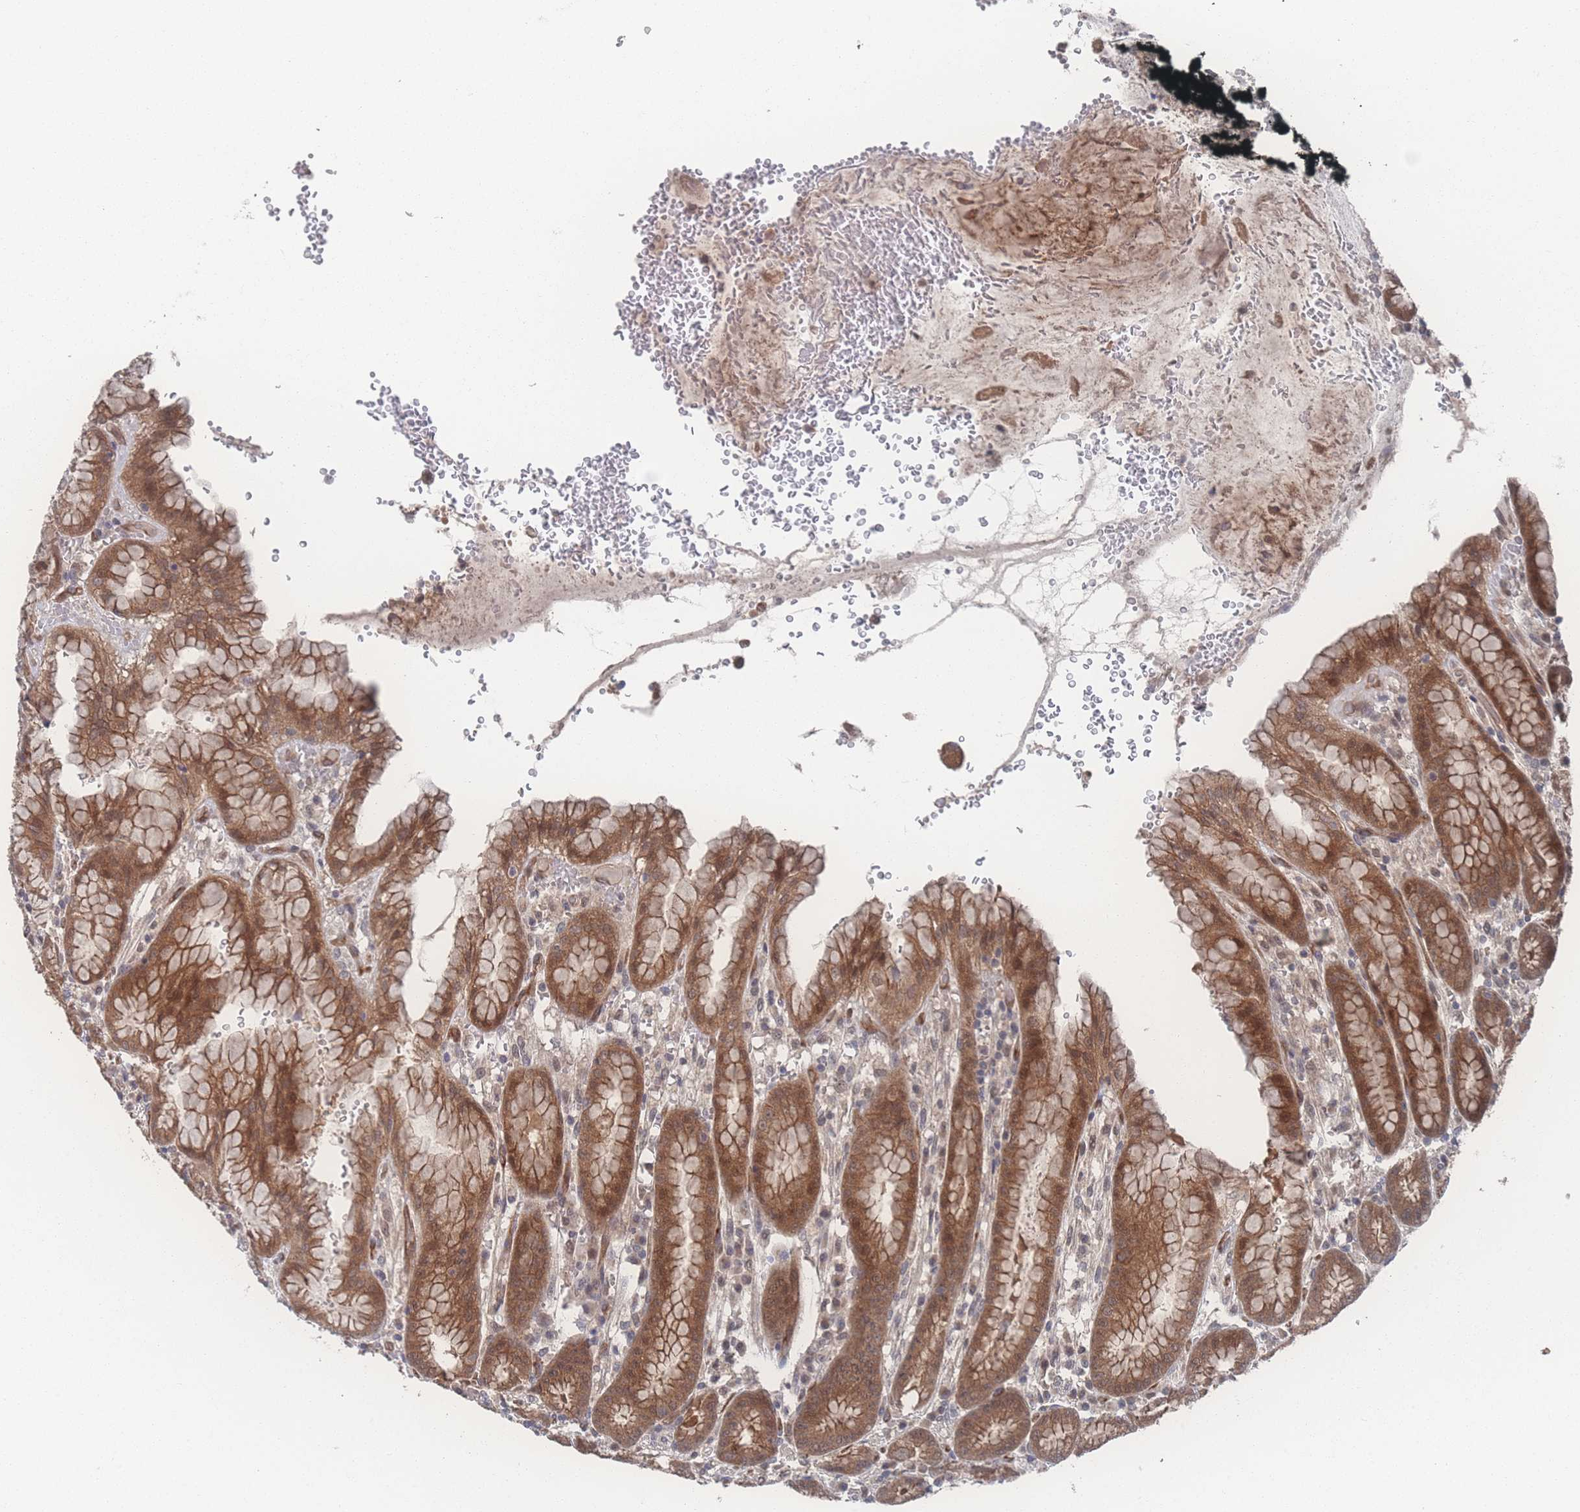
{"staining": {"intensity": "strong", "quantity": ">75%", "location": "cytoplasmic/membranous"}, "tissue": "stomach", "cell_type": "Glandular cells", "image_type": "normal", "snomed": [{"axis": "morphology", "description": "Normal tissue, NOS"}, {"axis": "topography", "description": "Stomach, upper"}], "caption": "Glandular cells display strong cytoplasmic/membranous staining in about >75% of cells in unremarkable stomach. (DAB IHC, brown staining for protein, blue staining for nuclei).", "gene": "NBEAL1", "patient": {"sex": "male", "age": 52}}